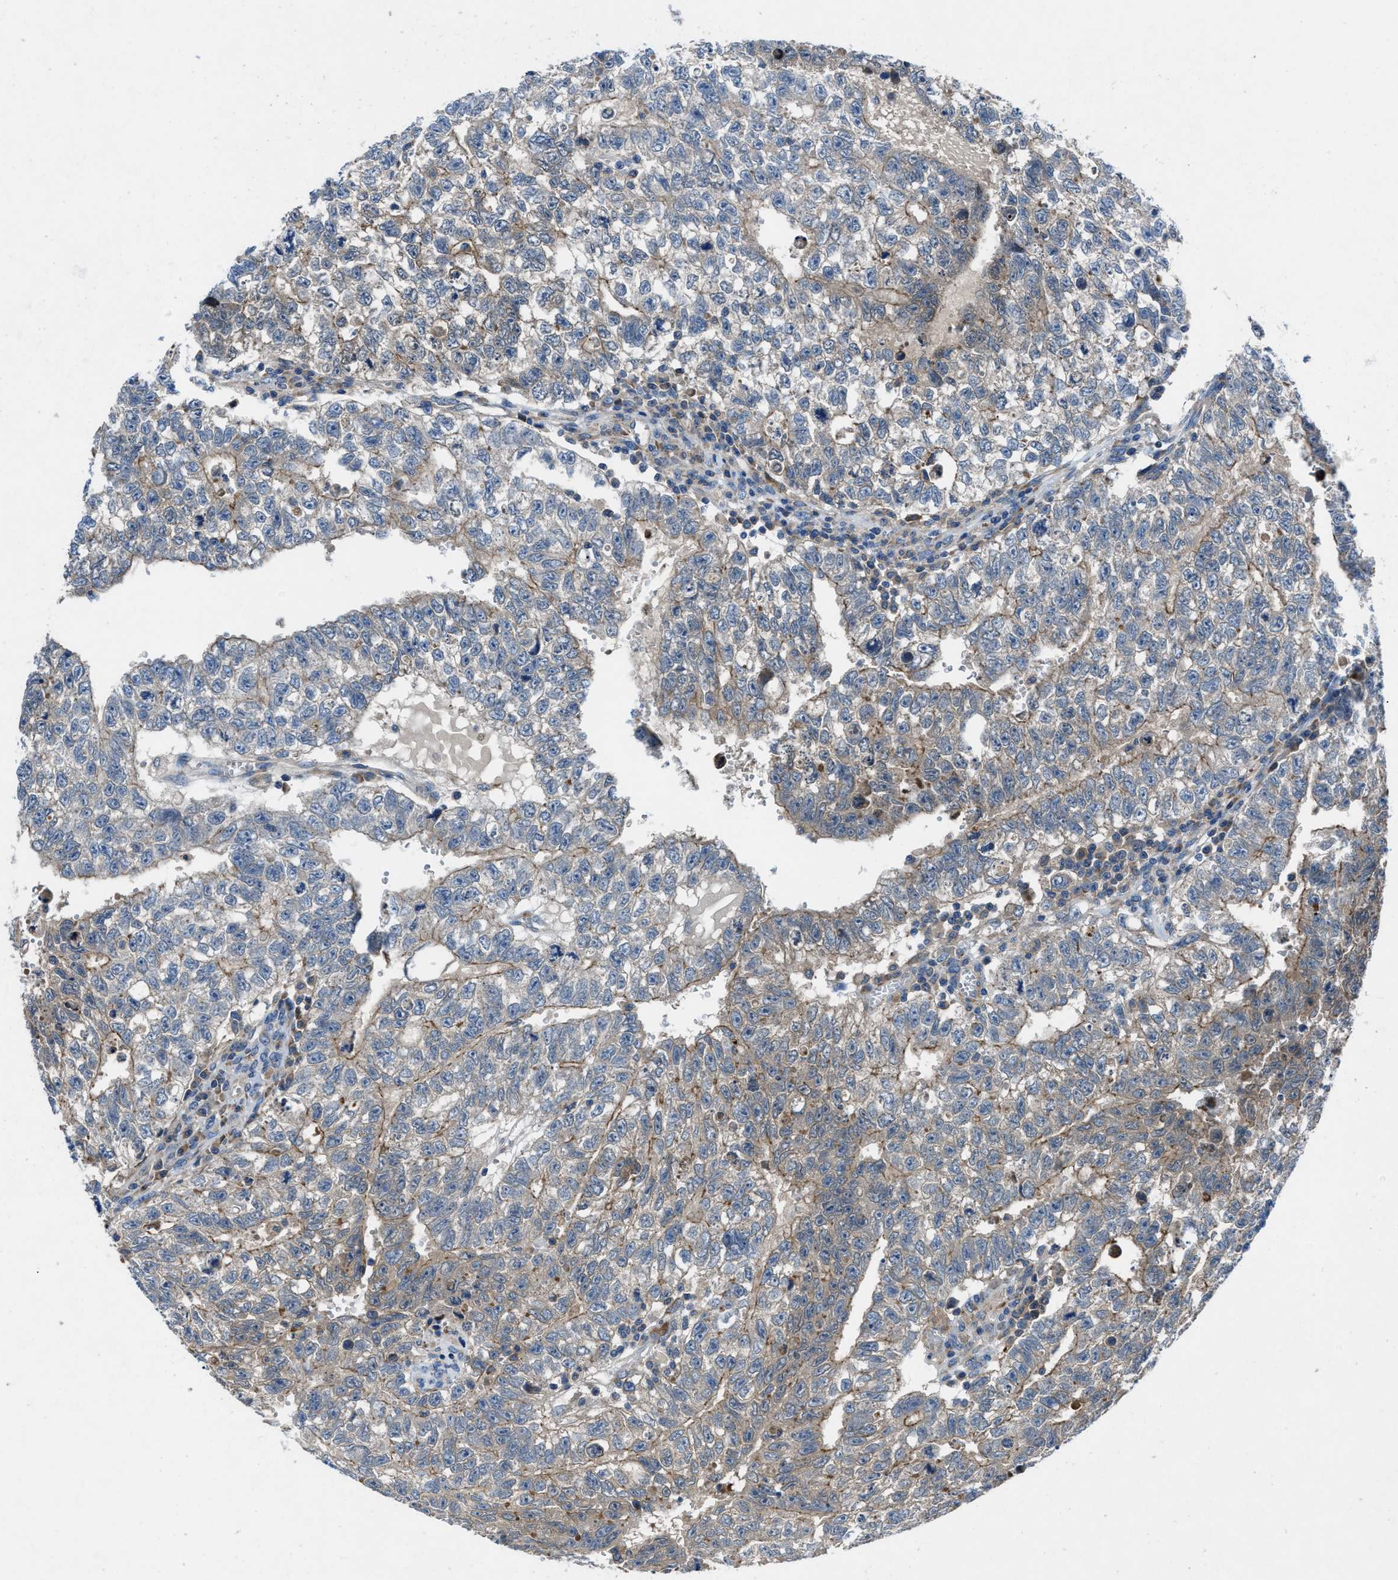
{"staining": {"intensity": "moderate", "quantity": "<25%", "location": "cytoplasmic/membranous"}, "tissue": "testis cancer", "cell_type": "Tumor cells", "image_type": "cancer", "snomed": [{"axis": "morphology", "description": "Seminoma, NOS"}, {"axis": "morphology", "description": "Carcinoma, Embryonal, NOS"}, {"axis": "topography", "description": "Testis"}], "caption": "Protein staining displays moderate cytoplasmic/membranous expression in about <25% of tumor cells in seminoma (testis).", "gene": "MAP3K20", "patient": {"sex": "male", "age": 38}}